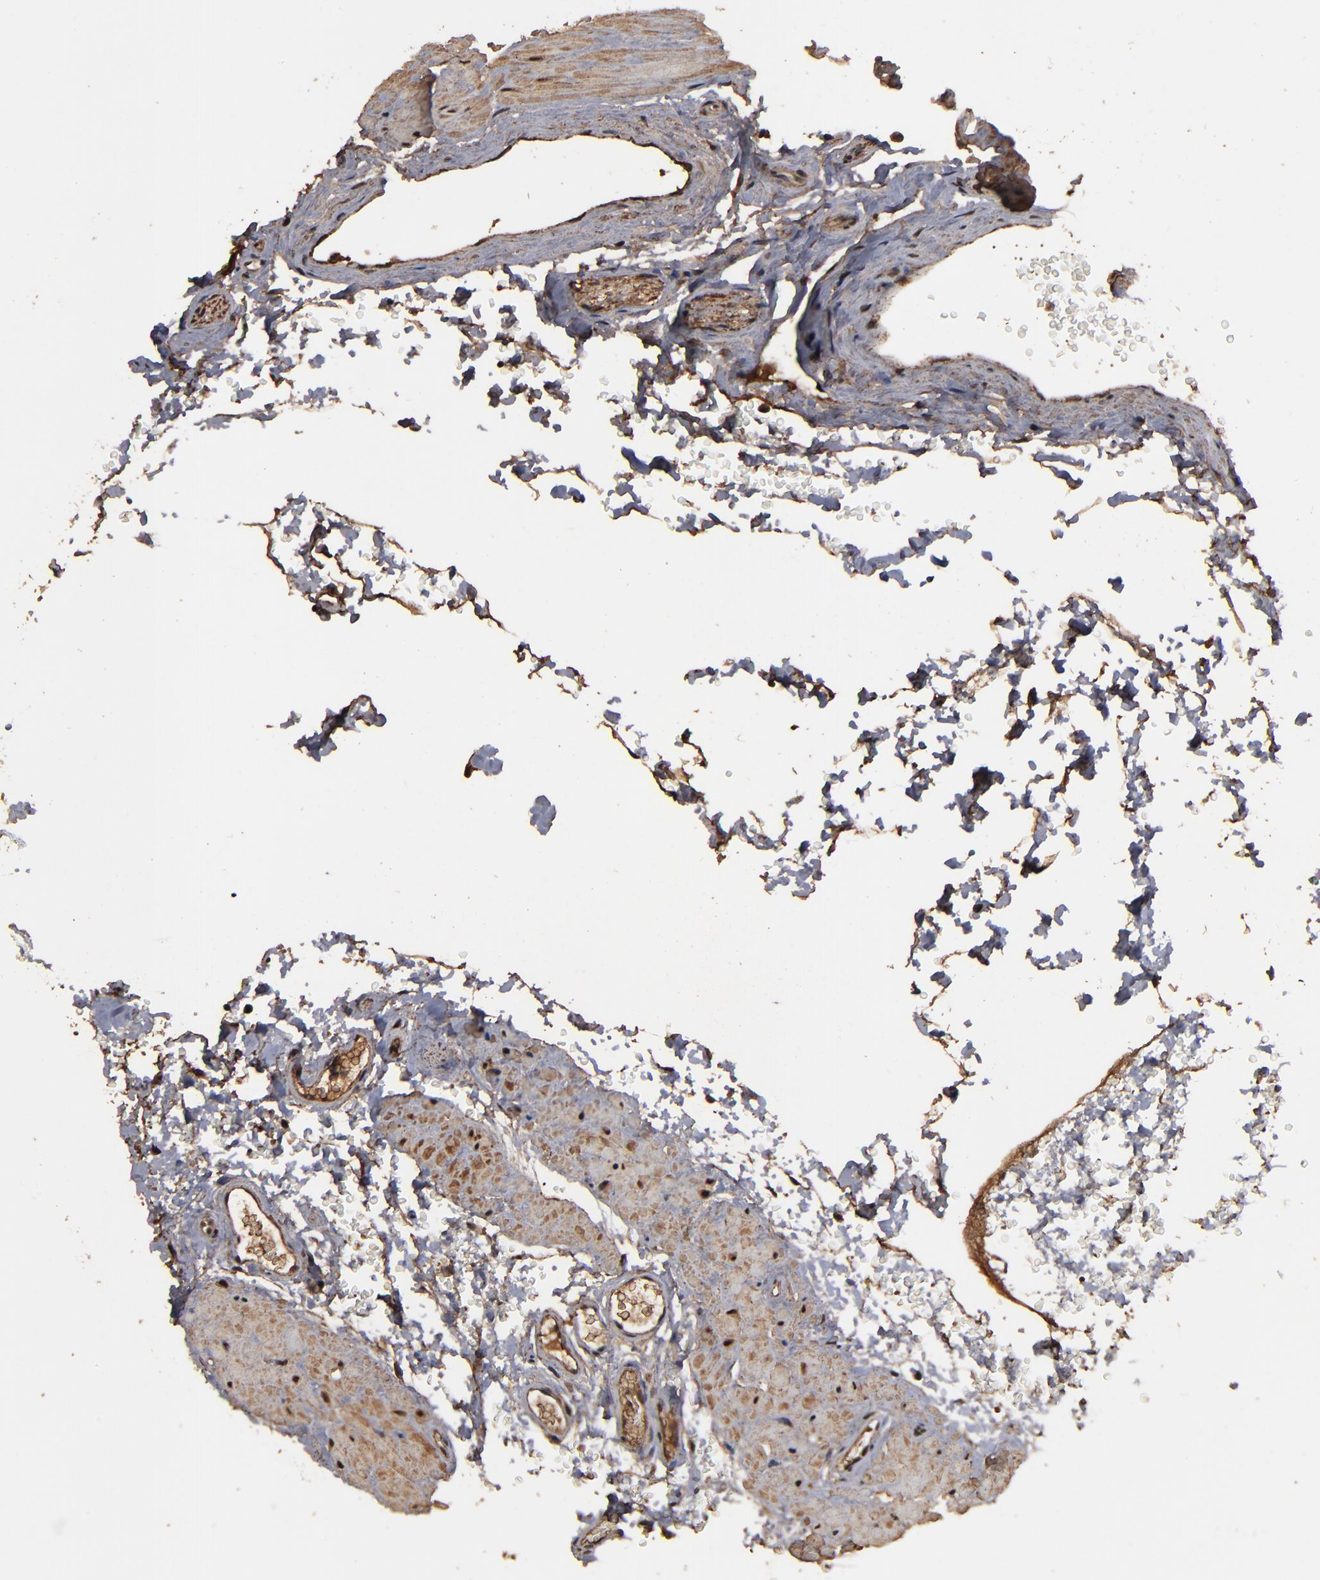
{"staining": {"intensity": "strong", "quantity": ">75%", "location": "cytoplasmic/membranous,nuclear"}, "tissue": "seminal vesicle", "cell_type": "Glandular cells", "image_type": "normal", "snomed": [{"axis": "morphology", "description": "Normal tissue, NOS"}, {"axis": "topography", "description": "Prostate"}, {"axis": "topography", "description": "Seminal veicle"}], "caption": "Protein staining of unremarkable seminal vesicle displays strong cytoplasmic/membranous,nuclear positivity in approximately >75% of glandular cells. (Stains: DAB (3,3'-diaminobenzidine) in brown, nuclei in blue, Microscopy: brightfield microscopy at high magnification).", "gene": "NXF2B", "patient": {"sex": "male", "age": 51}}